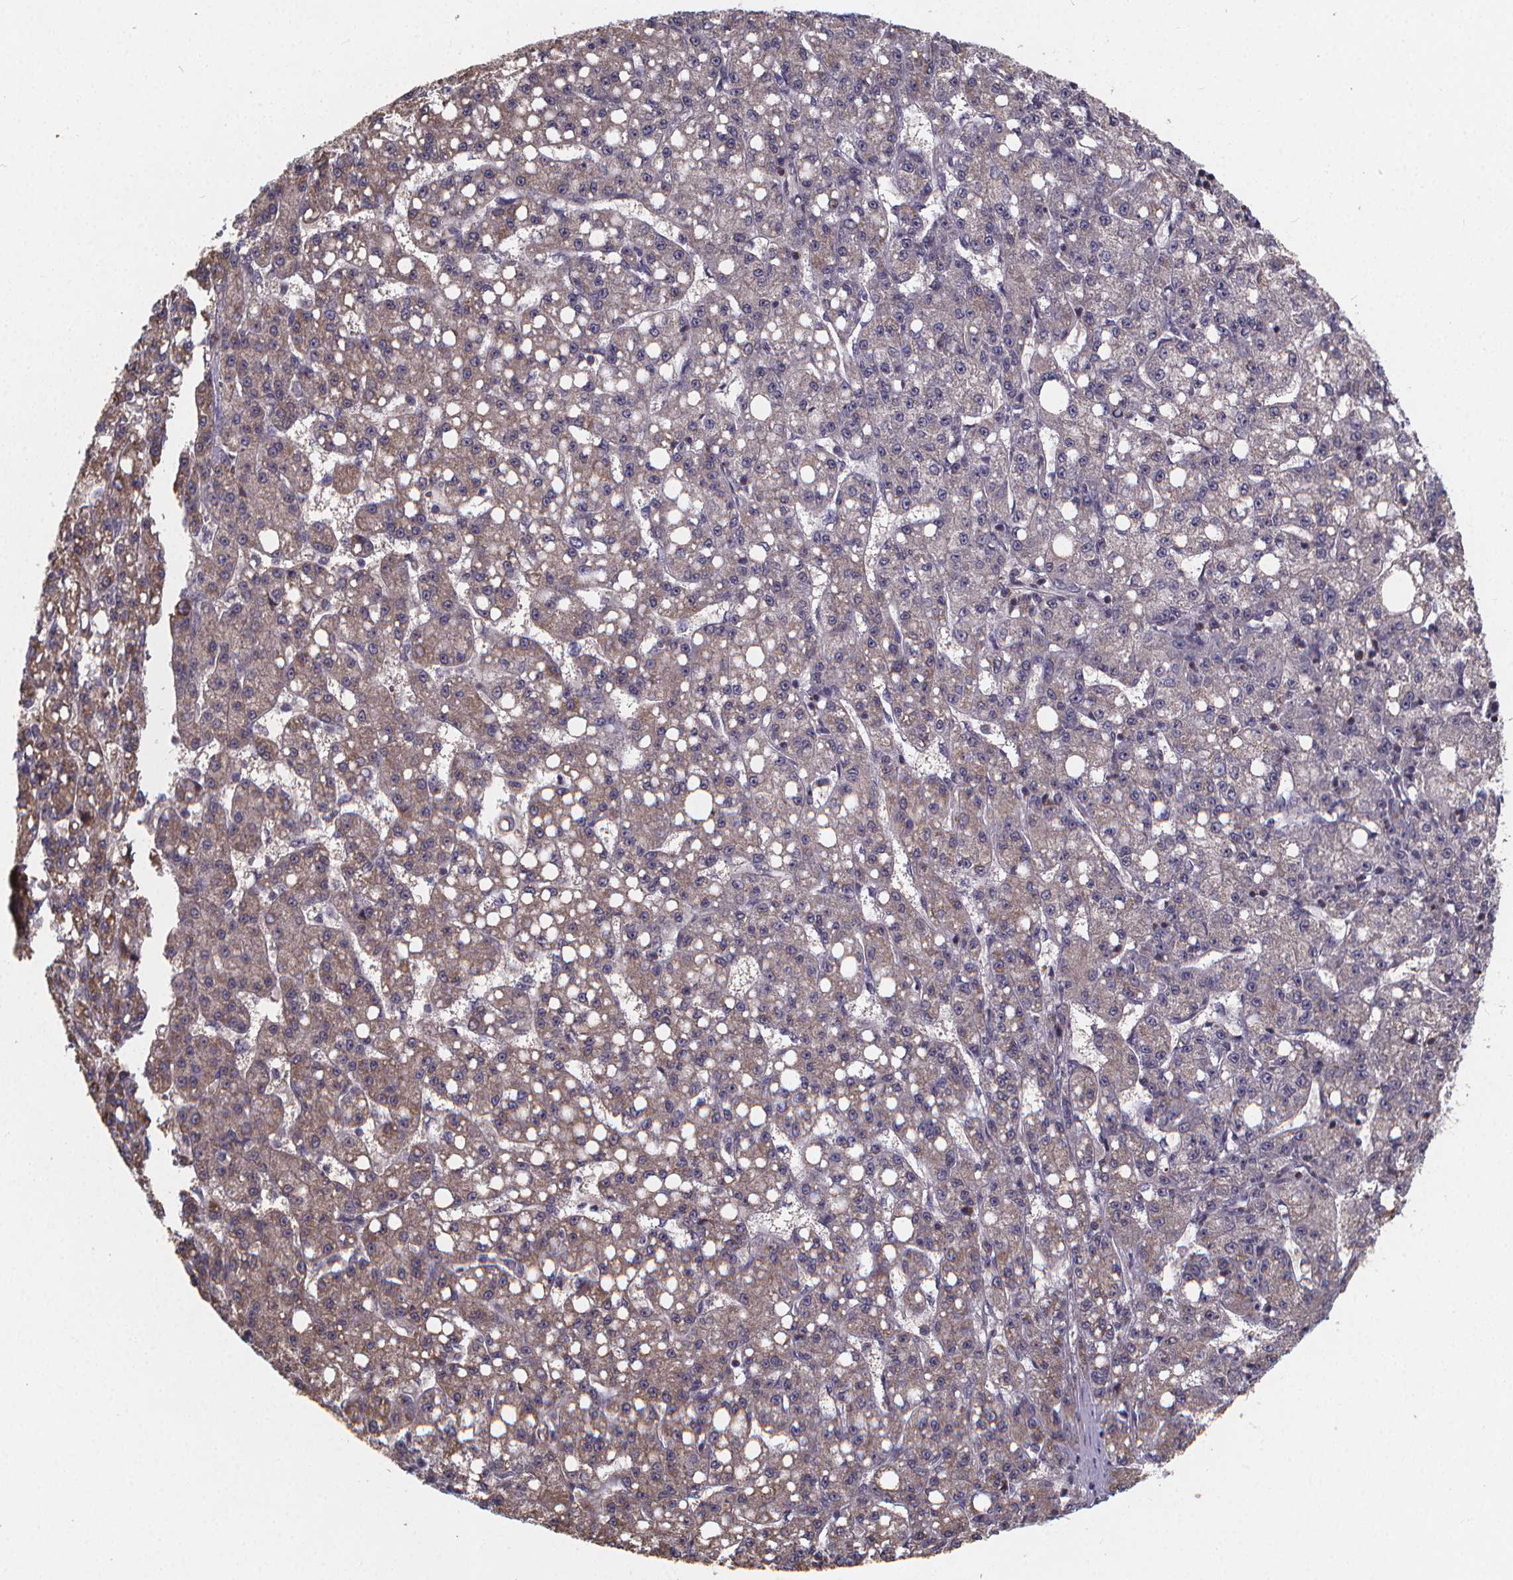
{"staining": {"intensity": "weak", "quantity": "<25%", "location": "cytoplasmic/membranous"}, "tissue": "liver cancer", "cell_type": "Tumor cells", "image_type": "cancer", "snomed": [{"axis": "morphology", "description": "Carcinoma, Hepatocellular, NOS"}, {"axis": "topography", "description": "Liver"}], "caption": "Immunohistochemical staining of human liver cancer displays no significant expression in tumor cells.", "gene": "FBXW2", "patient": {"sex": "female", "age": 65}}